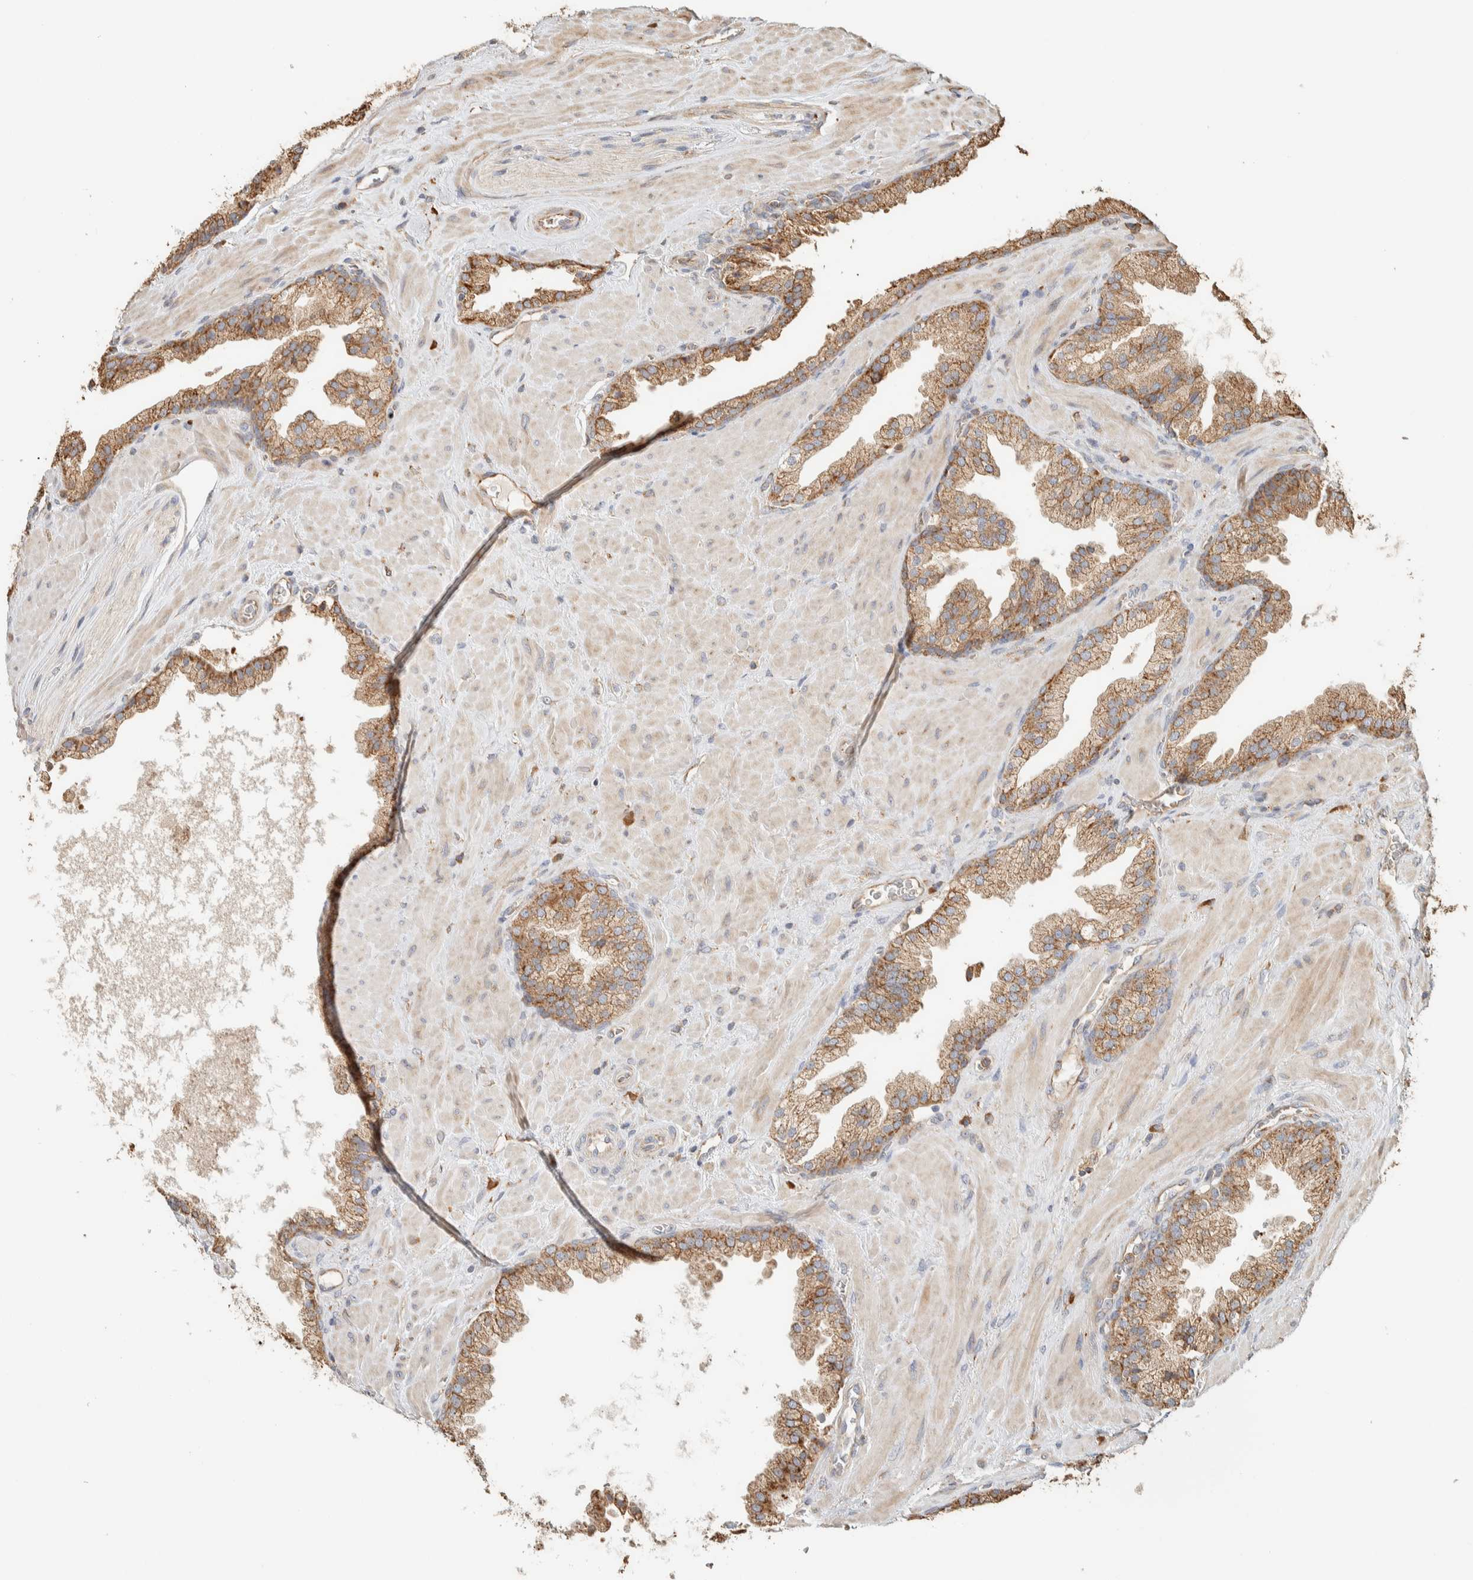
{"staining": {"intensity": "moderate", "quantity": ">75%", "location": "cytoplasmic/membranous"}, "tissue": "prostate cancer", "cell_type": "Tumor cells", "image_type": "cancer", "snomed": [{"axis": "morphology", "description": "Adenocarcinoma, Low grade"}, {"axis": "topography", "description": "Prostate"}], "caption": "Immunohistochemistry (IHC) micrograph of human prostate cancer stained for a protein (brown), which exhibits medium levels of moderate cytoplasmic/membranous staining in approximately >75% of tumor cells.", "gene": "RAB11FIP1", "patient": {"sex": "male", "age": 71}}